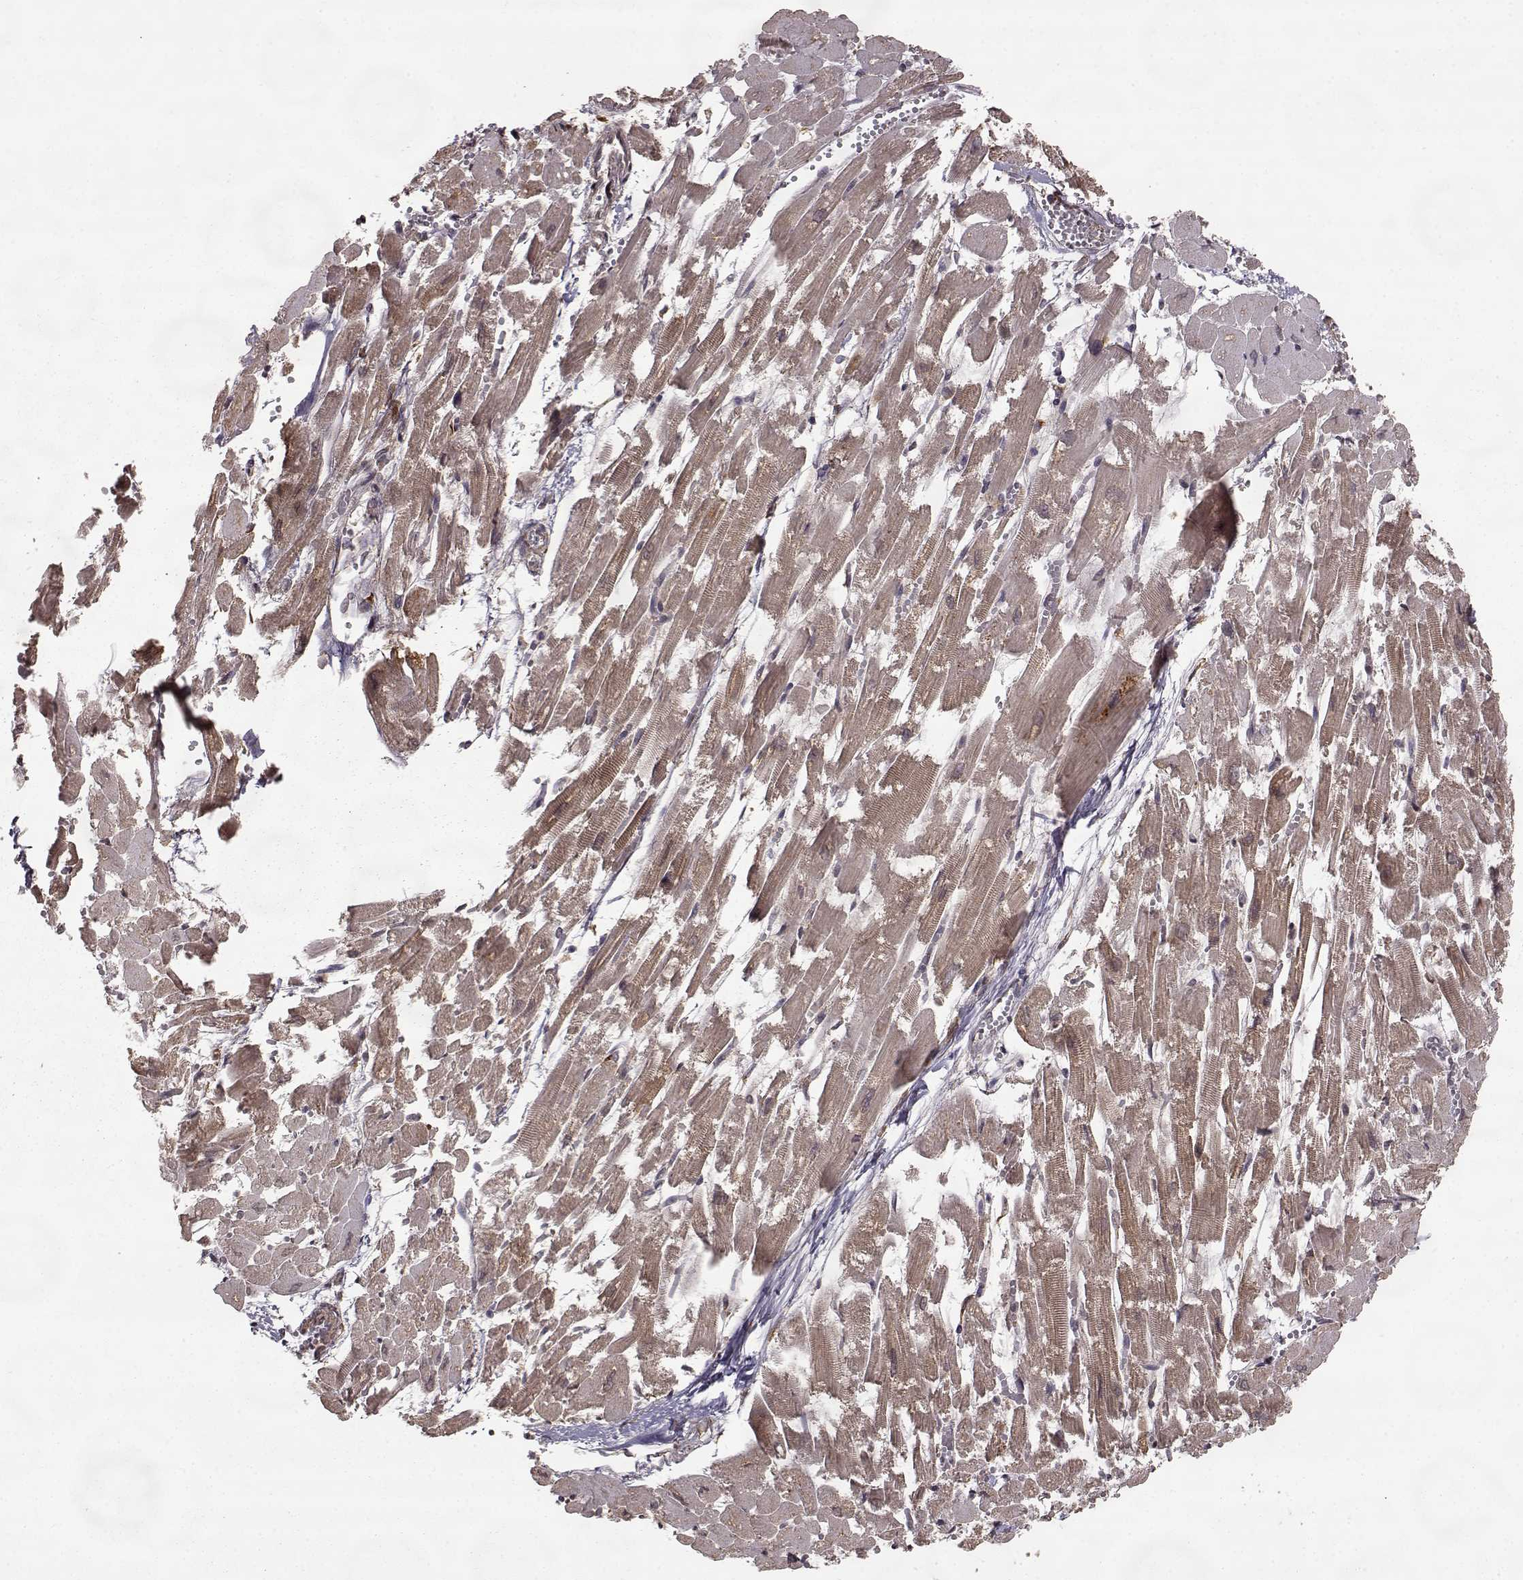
{"staining": {"intensity": "moderate", "quantity": "<25%", "location": "cytoplasmic/membranous"}, "tissue": "heart muscle", "cell_type": "Cardiomyocytes", "image_type": "normal", "snomed": [{"axis": "morphology", "description": "Normal tissue, NOS"}, {"axis": "topography", "description": "Heart"}], "caption": "Brown immunohistochemical staining in benign human heart muscle demonstrates moderate cytoplasmic/membranous staining in approximately <25% of cardiomyocytes.", "gene": "FSTL1", "patient": {"sex": "female", "age": 52}}